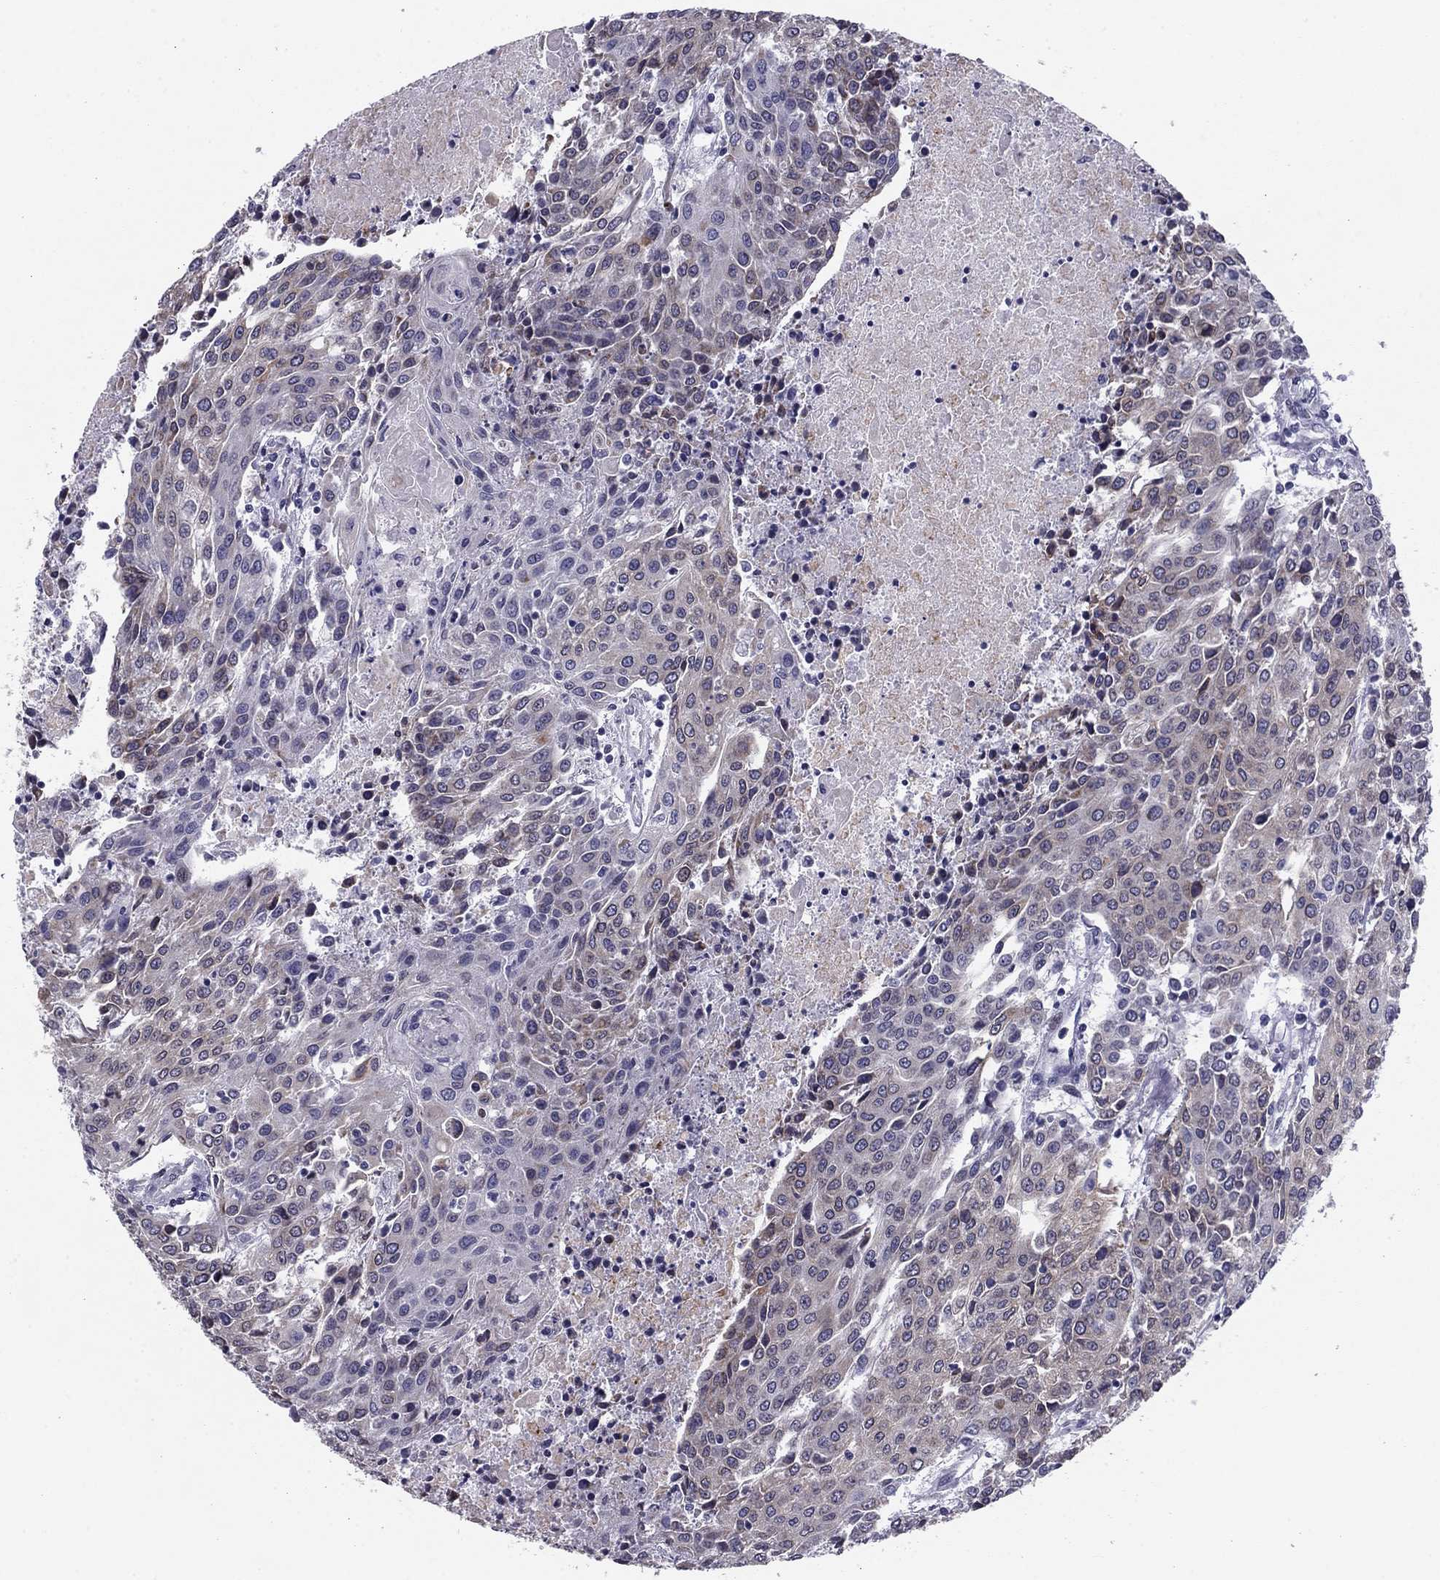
{"staining": {"intensity": "weak", "quantity": "<25%", "location": "cytoplasmic/membranous"}, "tissue": "urothelial cancer", "cell_type": "Tumor cells", "image_type": "cancer", "snomed": [{"axis": "morphology", "description": "Urothelial carcinoma, High grade"}, {"axis": "topography", "description": "Urinary bladder"}], "caption": "Urothelial cancer stained for a protein using immunohistochemistry demonstrates no expression tumor cells.", "gene": "TMED3", "patient": {"sex": "female", "age": 85}}